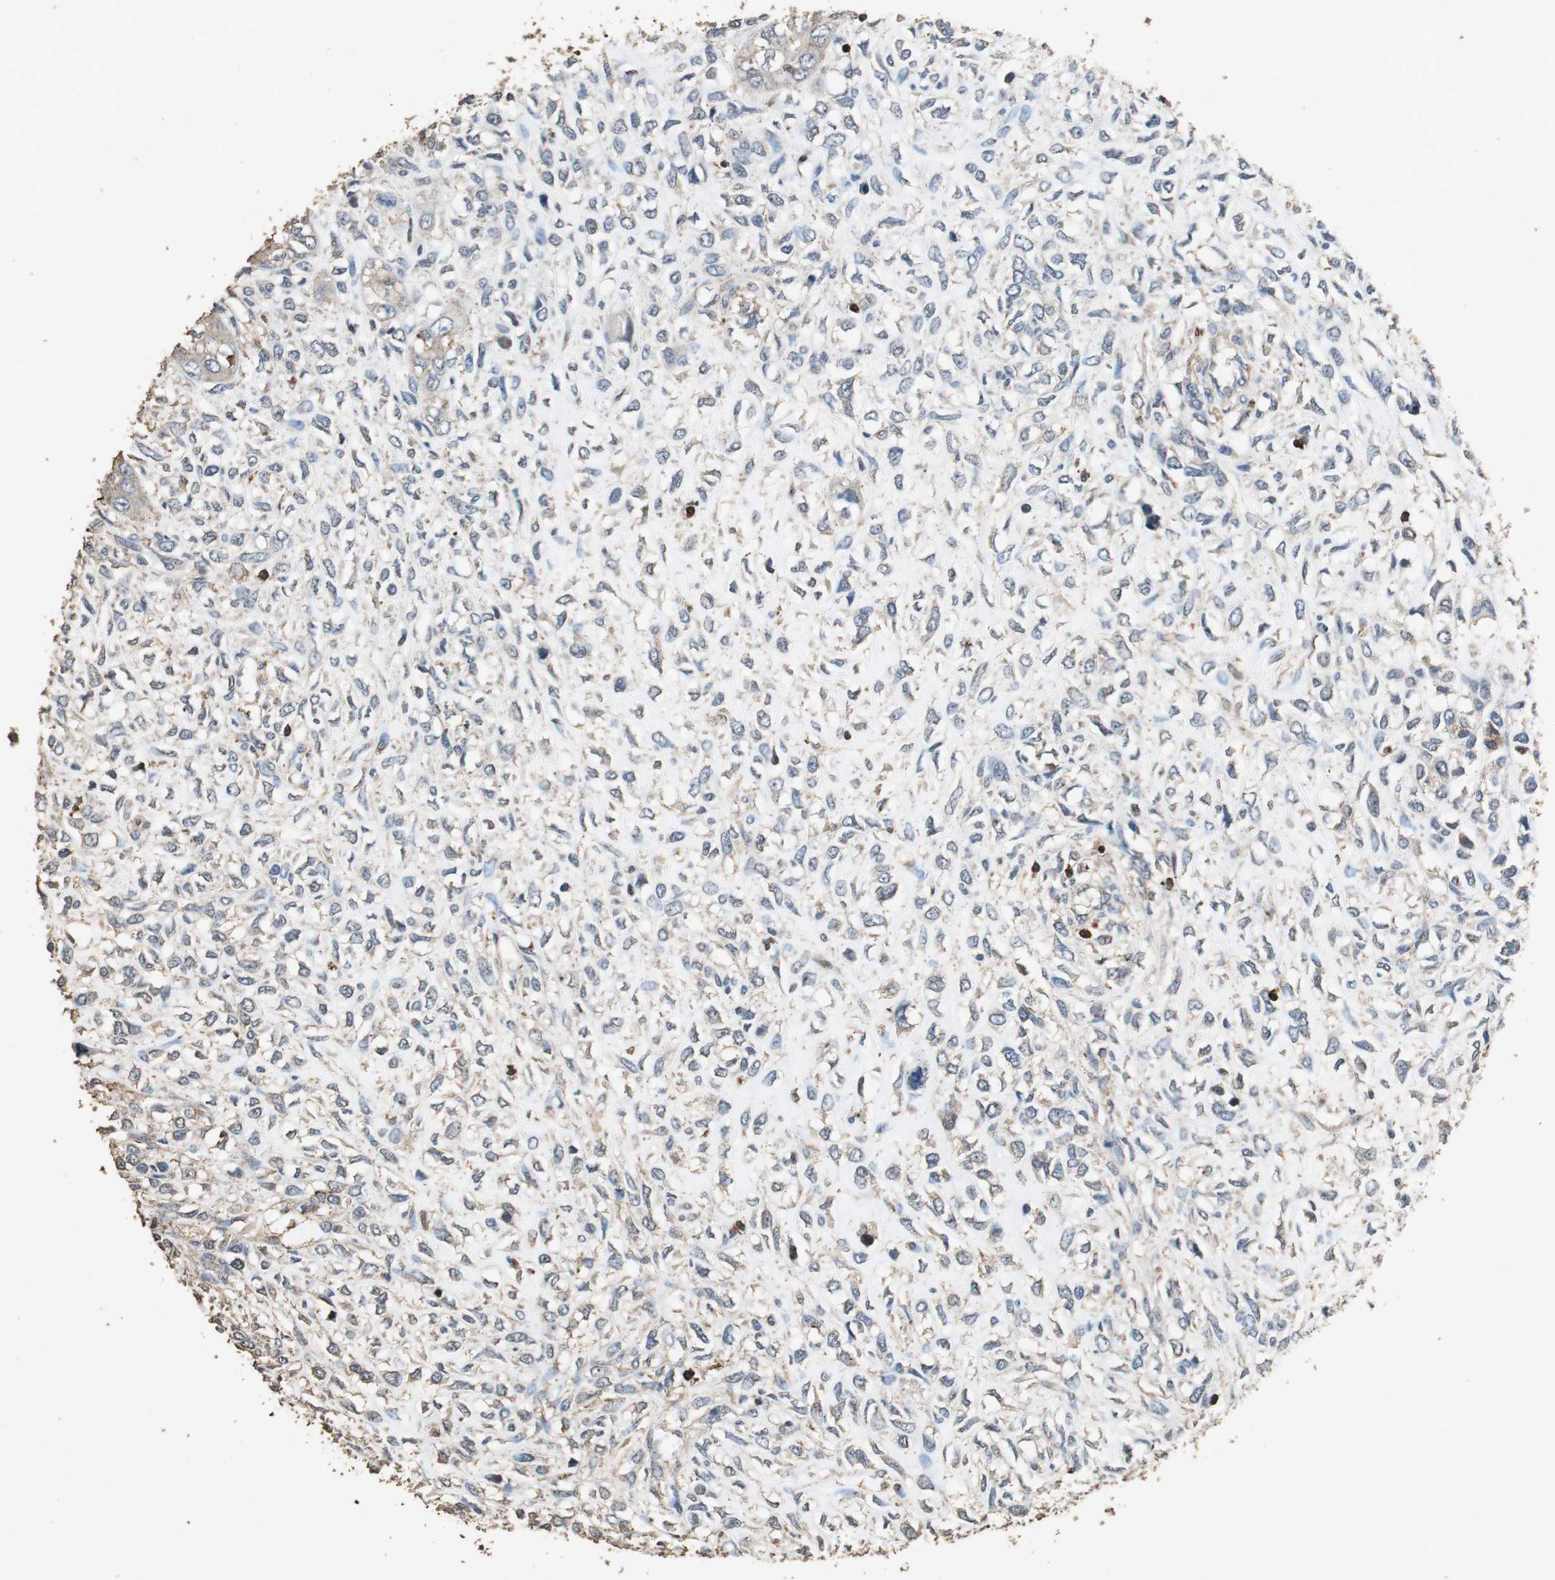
{"staining": {"intensity": "weak", "quantity": ">75%", "location": "cytoplasmic/membranous"}, "tissue": "head and neck cancer", "cell_type": "Tumor cells", "image_type": "cancer", "snomed": [{"axis": "morphology", "description": "Necrosis, NOS"}, {"axis": "morphology", "description": "Neoplasm, malignant, NOS"}, {"axis": "topography", "description": "Salivary gland"}, {"axis": "topography", "description": "Head-Neck"}], "caption": "A brown stain shows weak cytoplasmic/membranous staining of a protein in head and neck cancer tumor cells.", "gene": "PRKRA", "patient": {"sex": "male", "age": 43}}